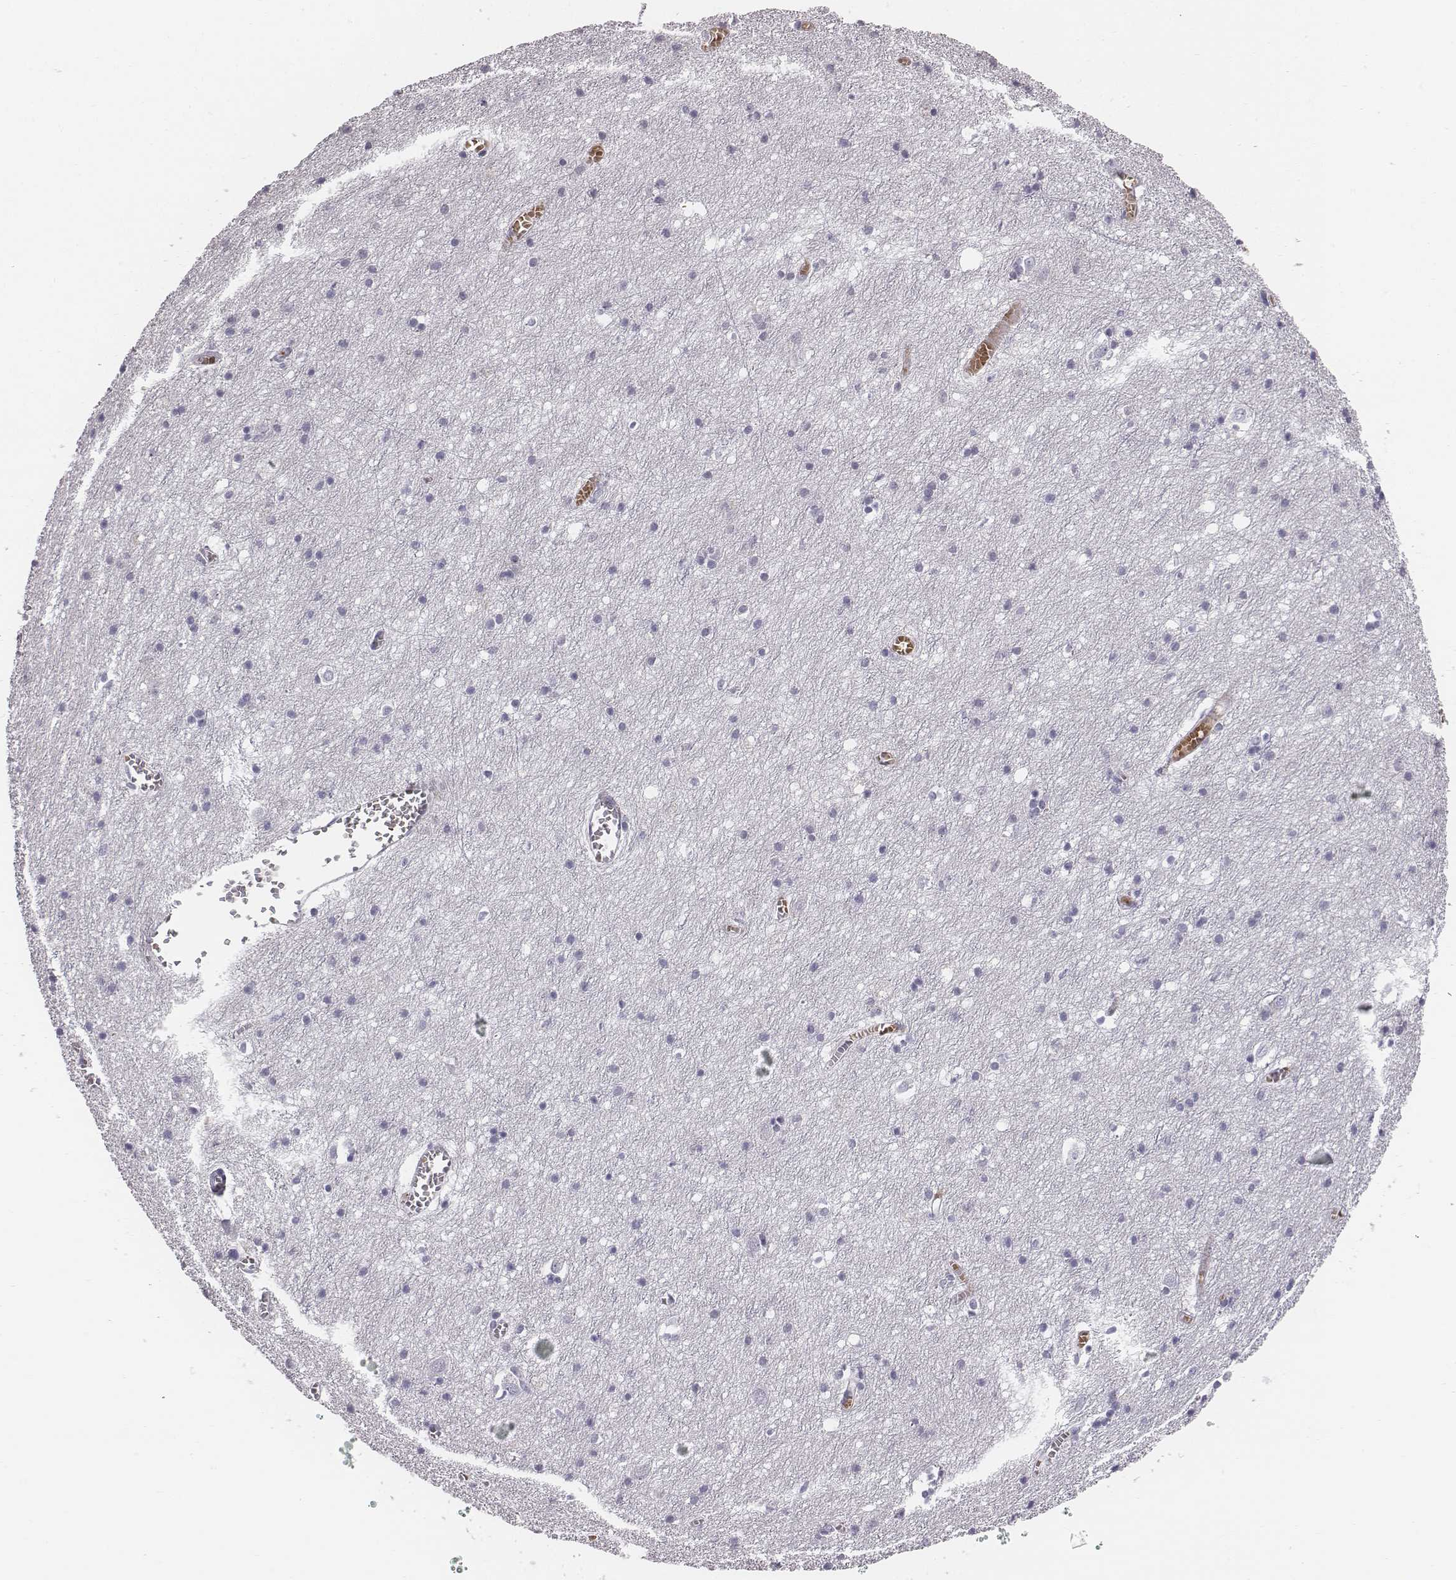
{"staining": {"intensity": "negative", "quantity": "none", "location": "none"}, "tissue": "cerebral cortex", "cell_type": "Endothelial cells", "image_type": "normal", "snomed": [{"axis": "morphology", "description": "Normal tissue, NOS"}, {"axis": "topography", "description": "Cerebral cortex"}], "caption": "An immunohistochemistry (IHC) photomicrograph of benign cerebral cortex is shown. There is no staining in endothelial cells of cerebral cortex. Brightfield microscopy of IHC stained with DAB (3,3'-diaminobenzidine) (brown) and hematoxylin (blue), captured at high magnification.", "gene": "HBZ", "patient": {"sex": "male", "age": 70}}